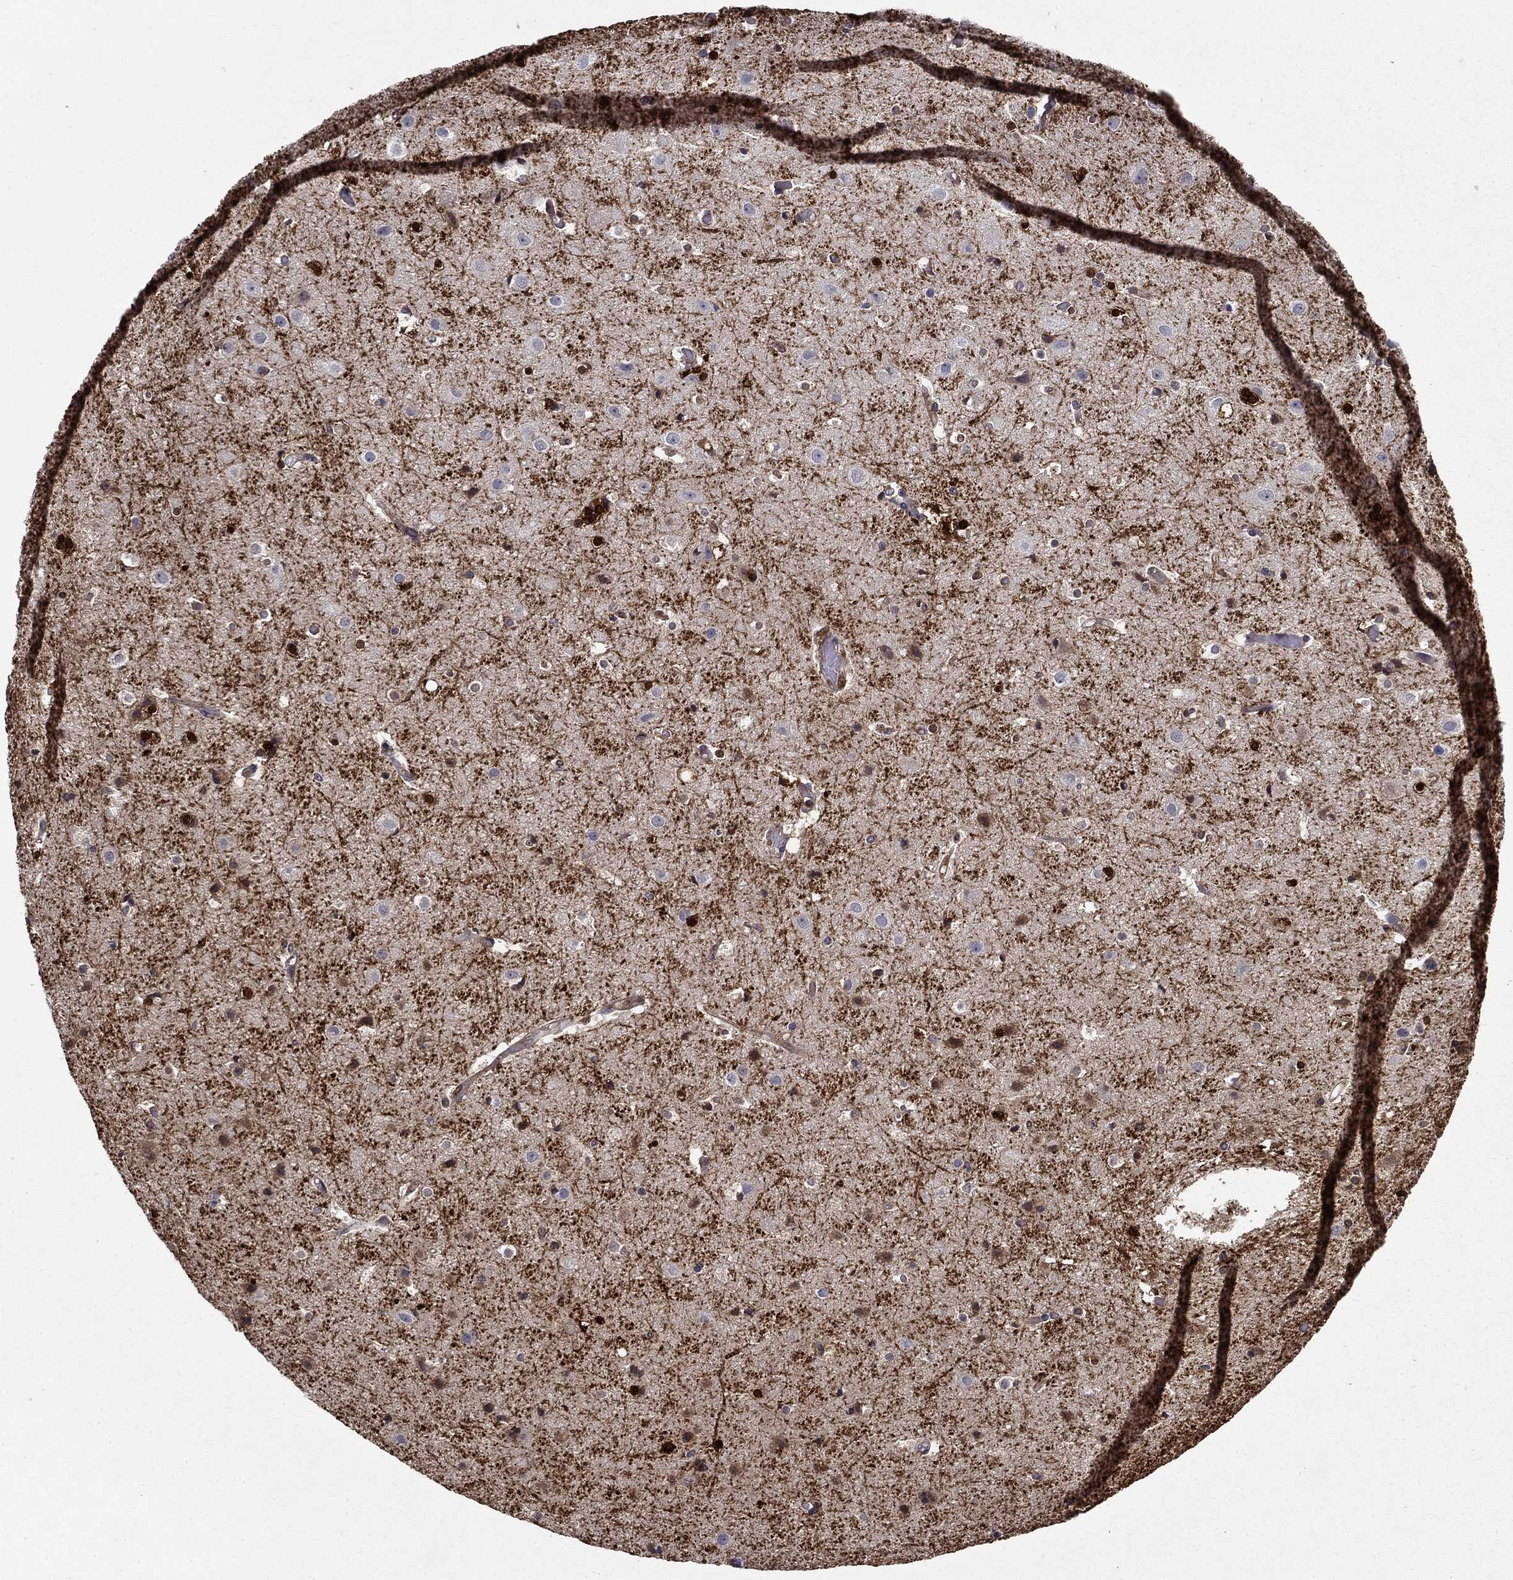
{"staining": {"intensity": "negative", "quantity": "none", "location": "none"}, "tissue": "cerebral cortex", "cell_type": "Endothelial cells", "image_type": "normal", "snomed": [{"axis": "morphology", "description": "Normal tissue, NOS"}, {"axis": "topography", "description": "Cerebral cortex"}], "caption": "IHC of normal cerebral cortex exhibits no staining in endothelial cells. Nuclei are stained in blue.", "gene": "GLTP", "patient": {"sex": "female", "age": 52}}